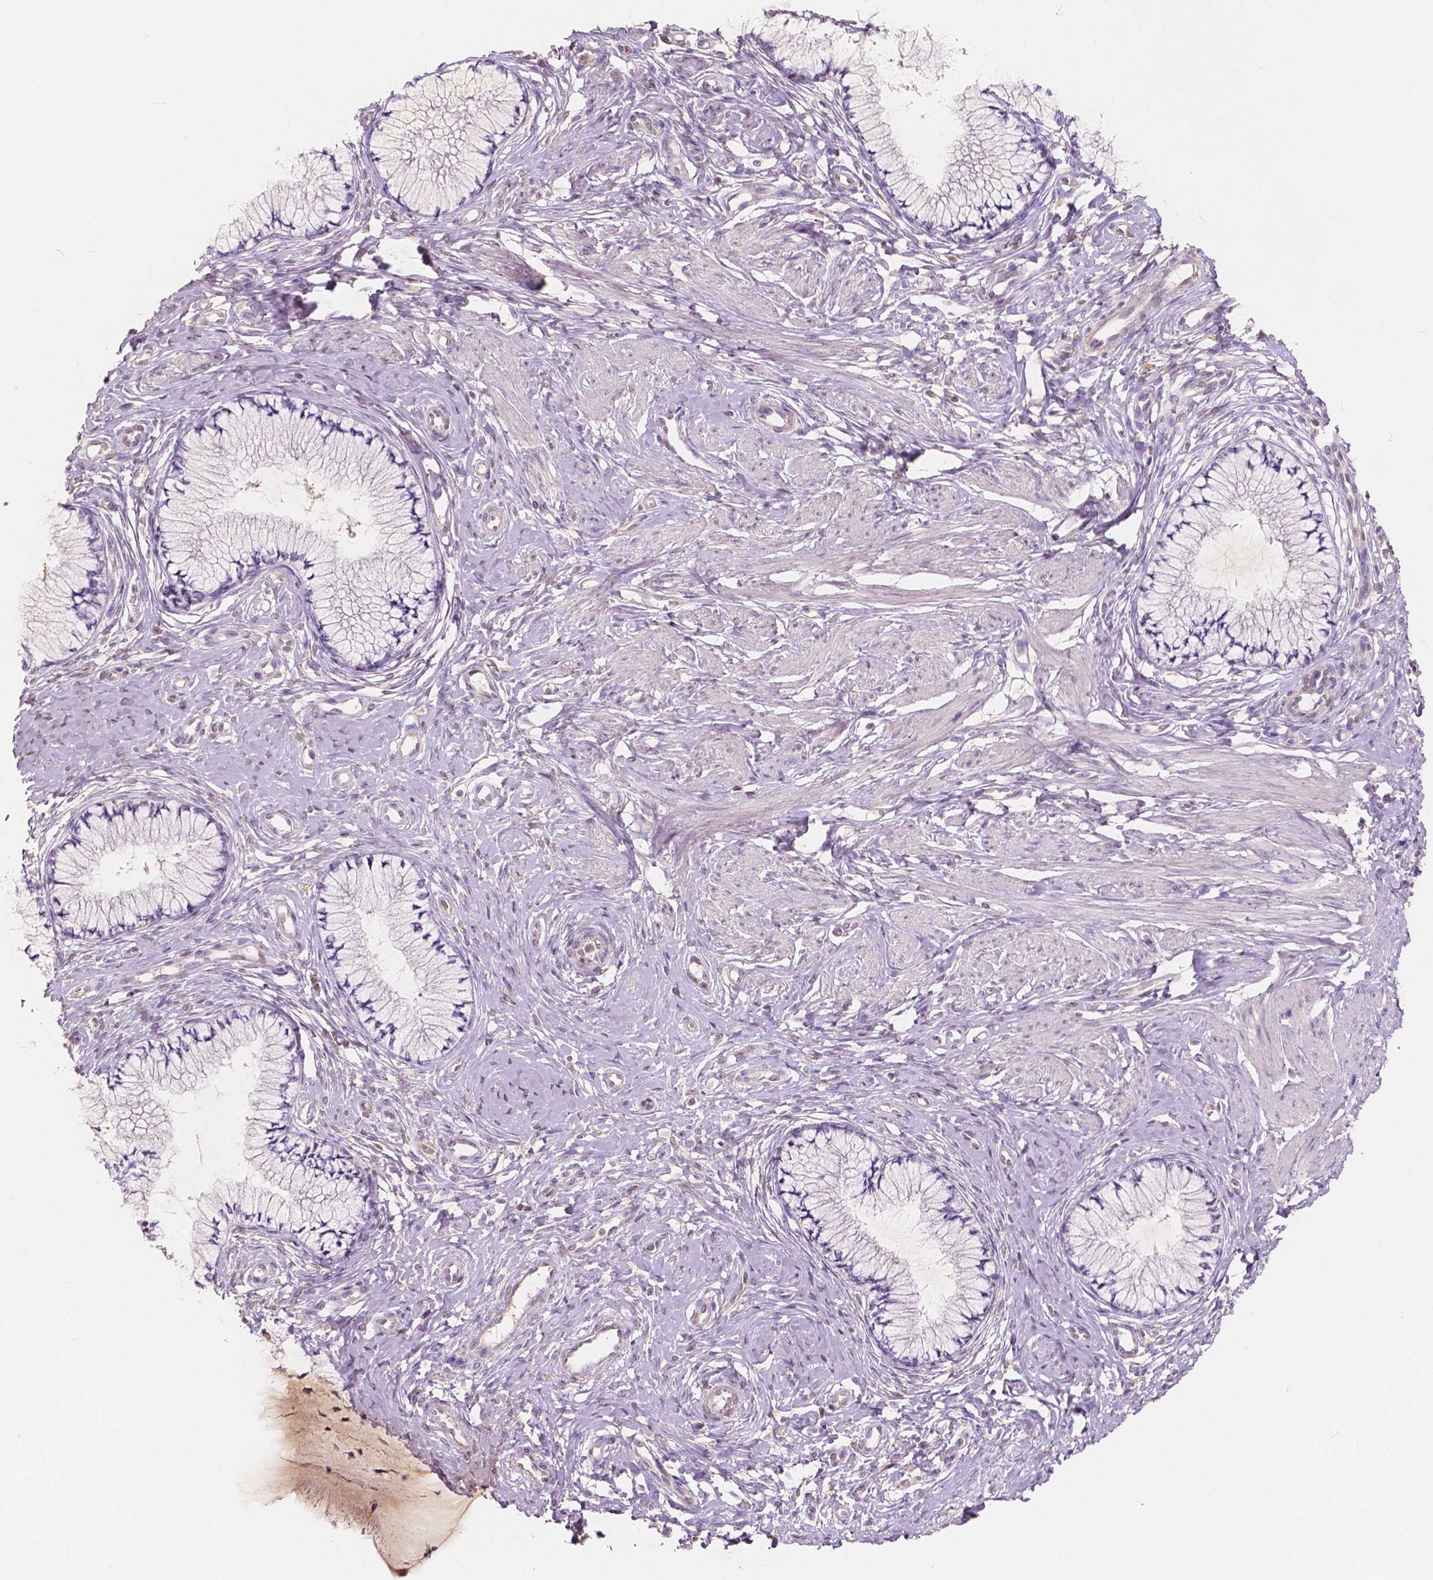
{"staining": {"intensity": "negative", "quantity": "none", "location": "none"}, "tissue": "cervix", "cell_type": "Glandular cells", "image_type": "normal", "snomed": [{"axis": "morphology", "description": "Normal tissue, NOS"}, {"axis": "topography", "description": "Cervix"}], "caption": "High power microscopy image of an immunohistochemistry (IHC) image of normal cervix, revealing no significant positivity in glandular cells. (IHC, brightfield microscopy, high magnification).", "gene": "SOX15", "patient": {"sex": "female", "age": 37}}